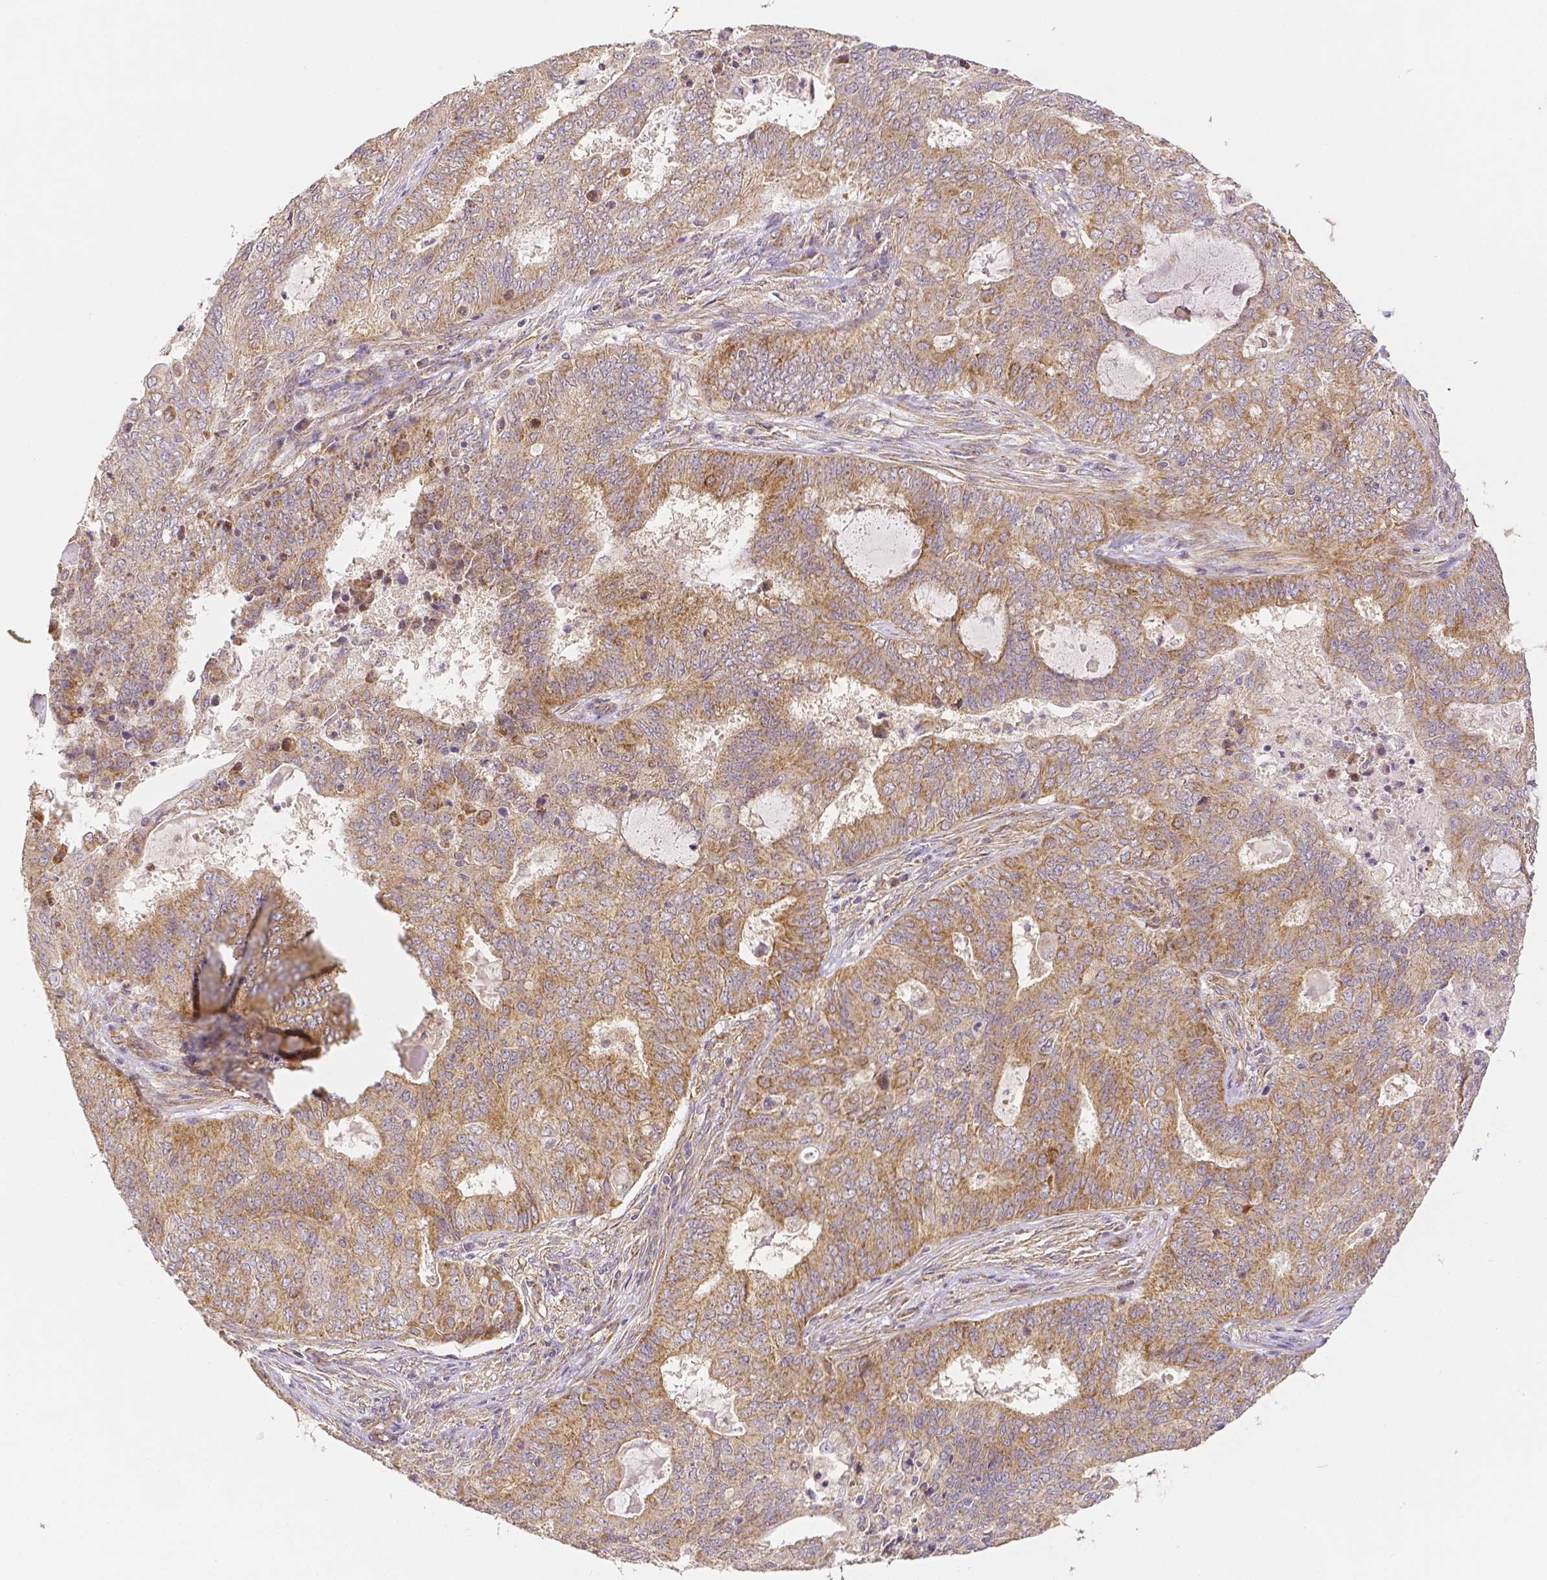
{"staining": {"intensity": "moderate", "quantity": ">75%", "location": "cytoplasmic/membranous"}, "tissue": "endometrial cancer", "cell_type": "Tumor cells", "image_type": "cancer", "snomed": [{"axis": "morphology", "description": "Adenocarcinoma, NOS"}, {"axis": "topography", "description": "Endometrium"}], "caption": "An immunohistochemistry micrograph of tumor tissue is shown. Protein staining in brown labels moderate cytoplasmic/membranous positivity in adenocarcinoma (endometrial) within tumor cells. (IHC, brightfield microscopy, high magnification).", "gene": "RHOT1", "patient": {"sex": "female", "age": 62}}